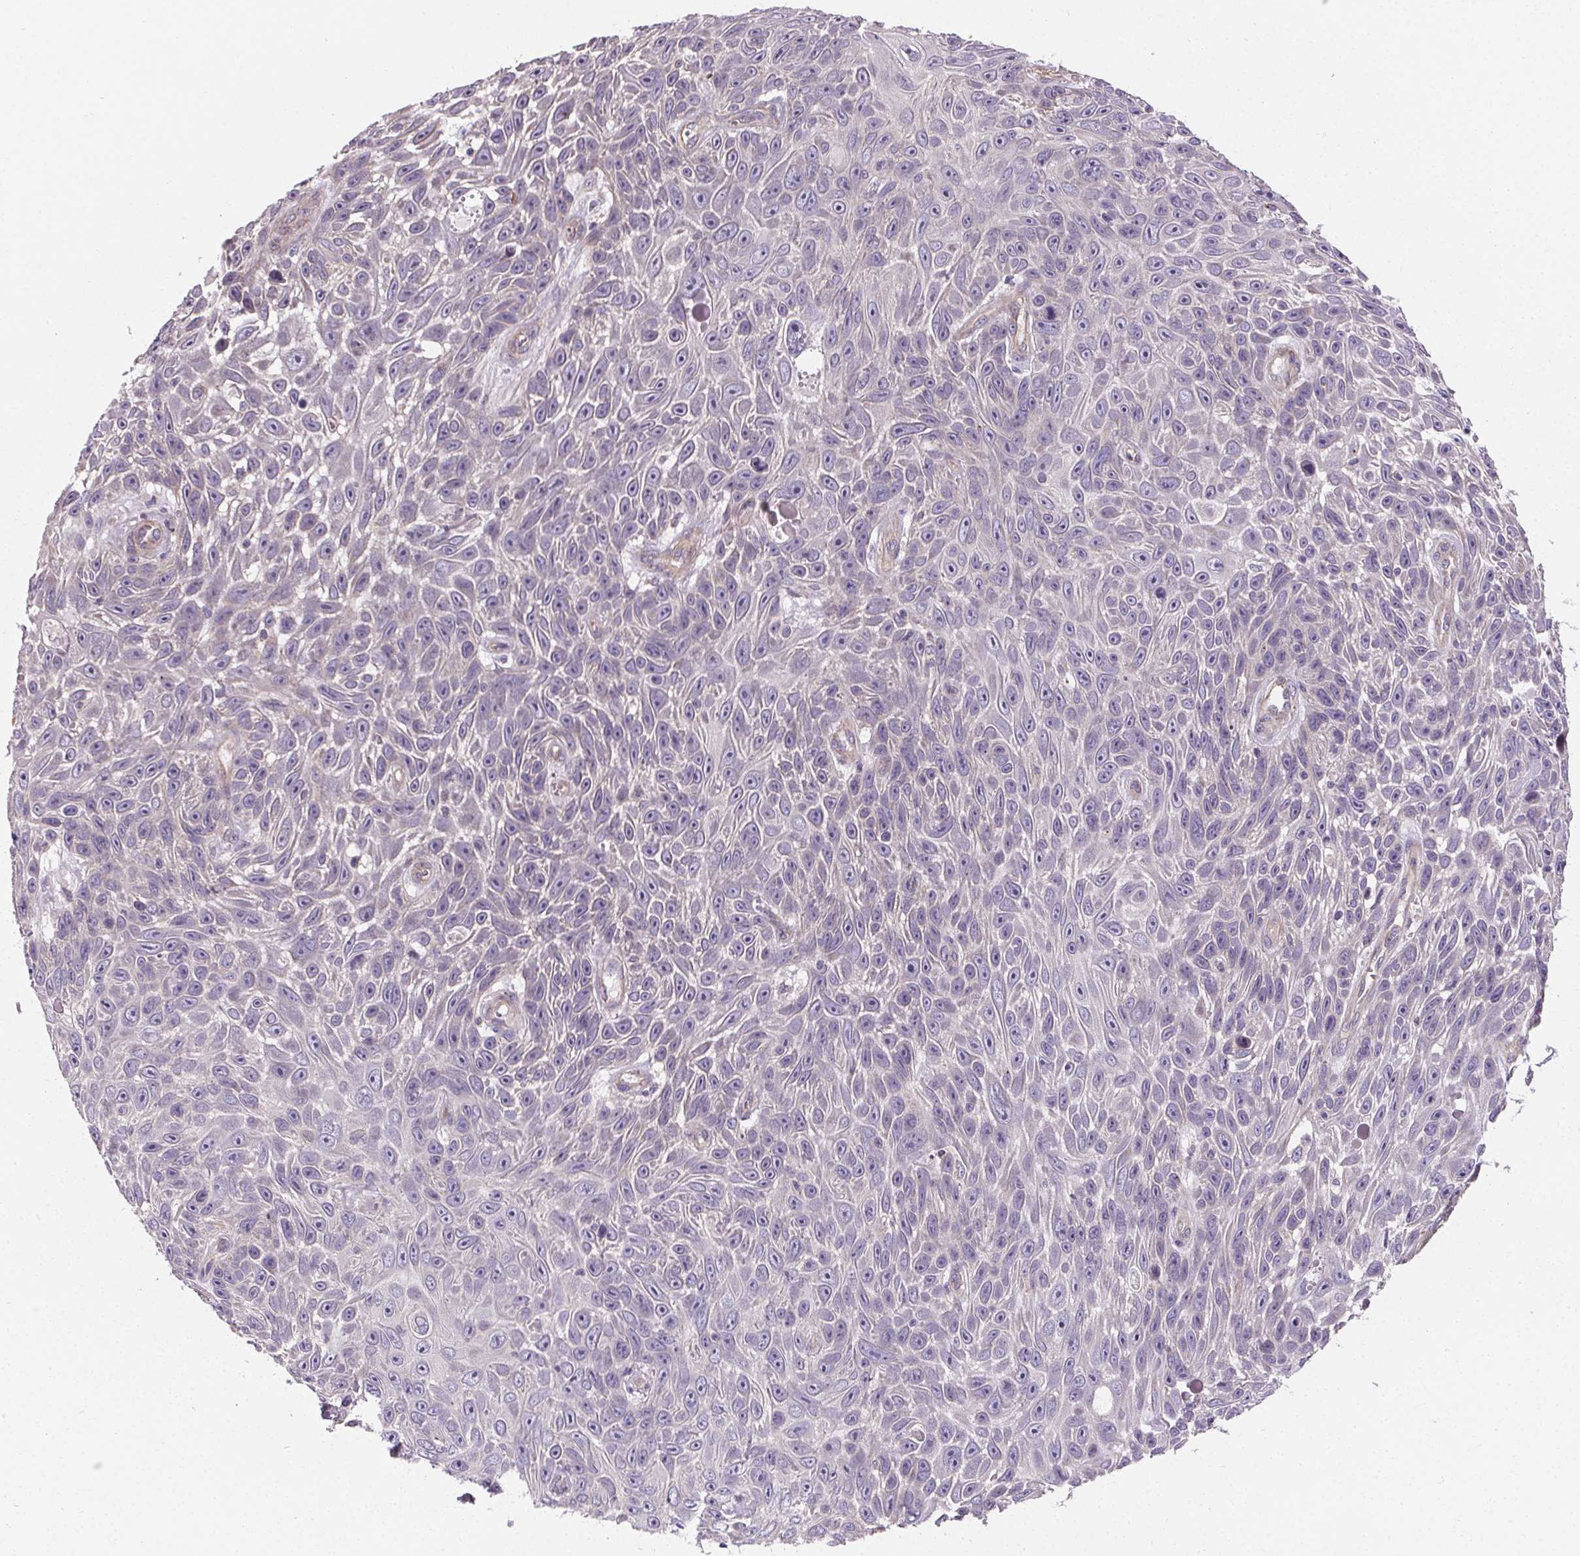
{"staining": {"intensity": "negative", "quantity": "none", "location": "none"}, "tissue": "skin cancer", "cell_type": "Tumor cells", "image_type": "cancer", "snomed": [{"axis": "morphology", "description": "Squamous cell carcinoma, NOS"}, {"axis": "topography", "description": "Skin"}], "caption": "High power microscopy micrograph of an IHC image of skin cancer (squamous cell carcinoma), revealing no significant expression in tumor cells.", "gene": "APLP1", "patient": {"sex": "male", "age": 82}}